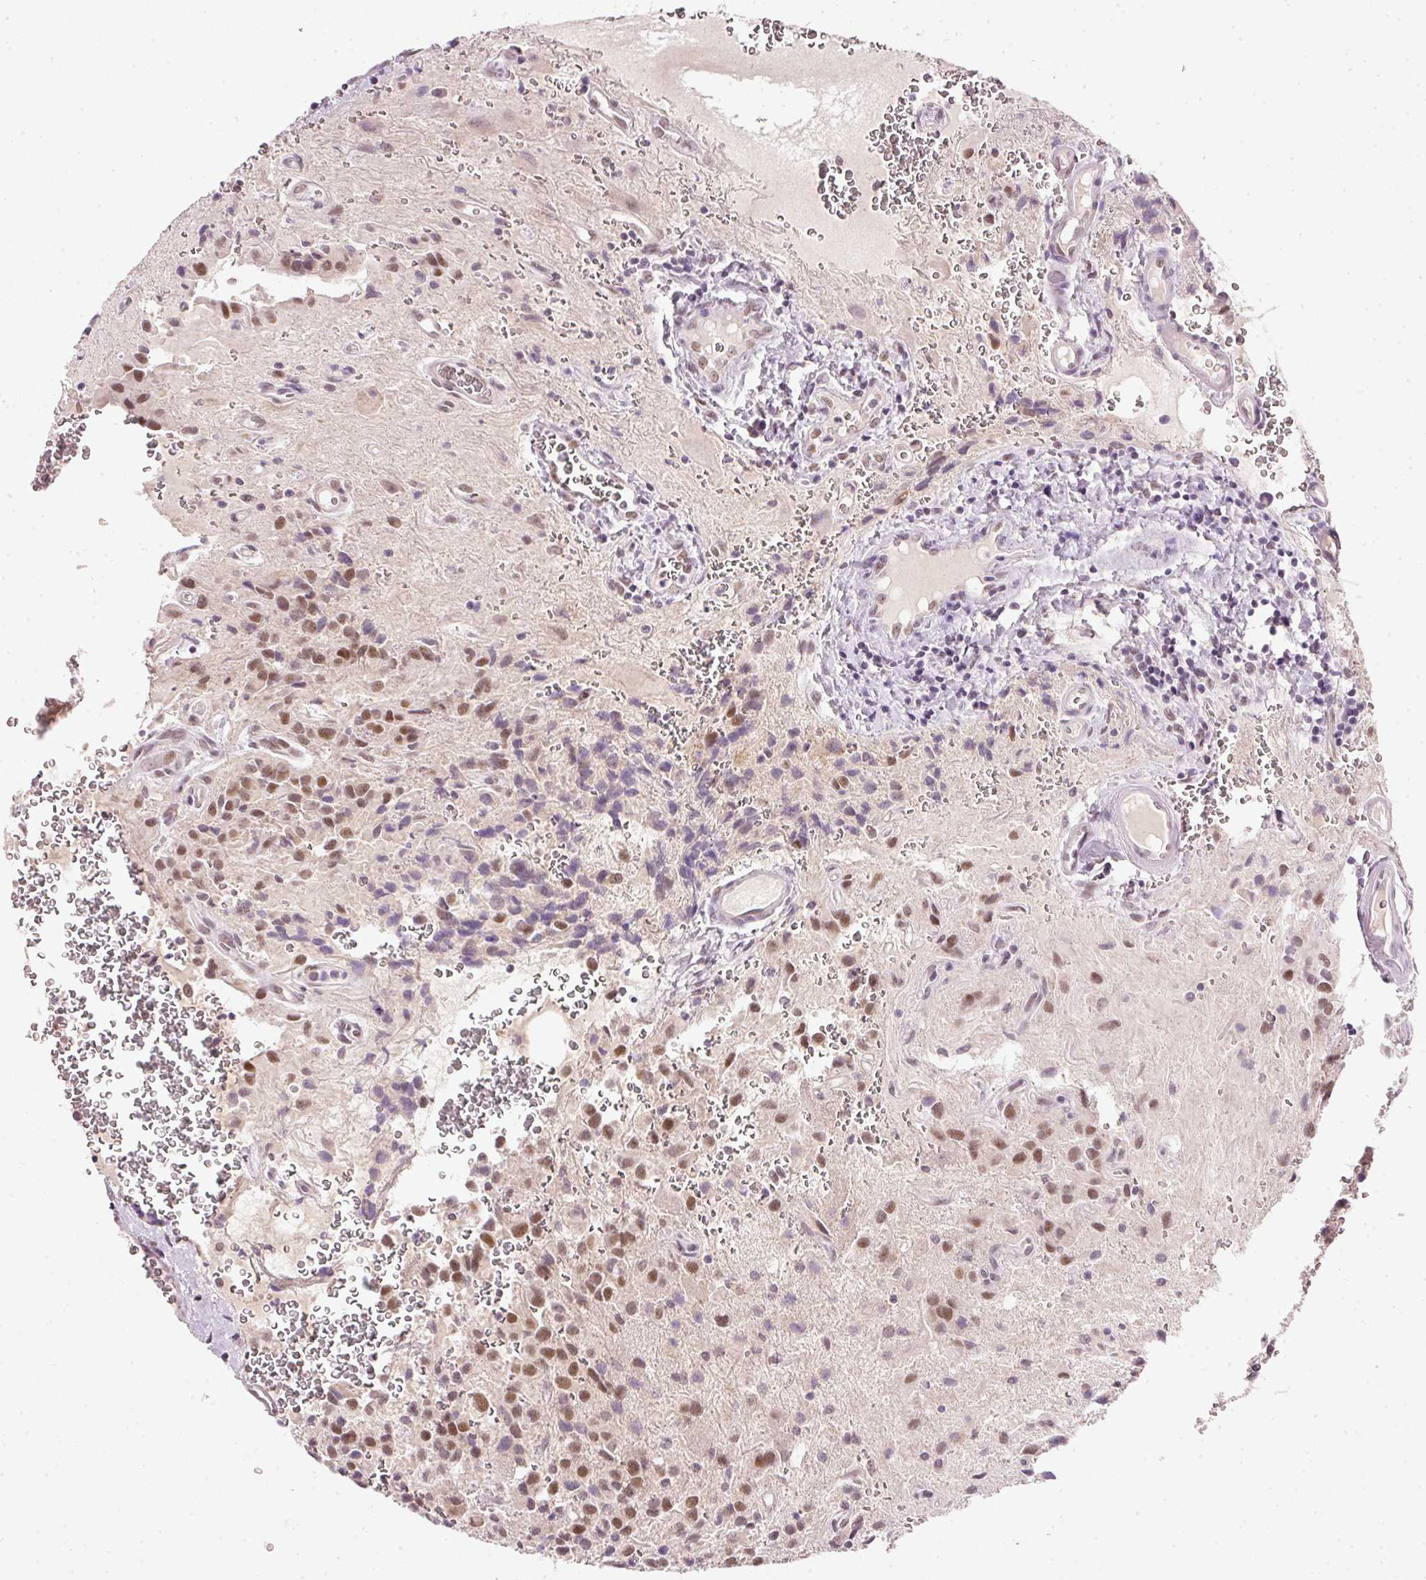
{"staining": {"intensity": "moderate", "quantity": ">75%", "location": "nuclear"}, "tissue": "glioma", "cell_type": "Tumor cells", "image_type": "cancer", "snomed": [{"axis": "morphology", "description": "Glioma, malignant, Low grade"}, {"axis": "topography", "description": "Brain"}], "caption": "Low-grade glioma (malignant) was stained to show a protein in brown. There is medium levels of moderate nuclear staining in about >75% of tumor cells.", "gene": "FSTL3", "patient": {"sex": "male", "age": 56}}